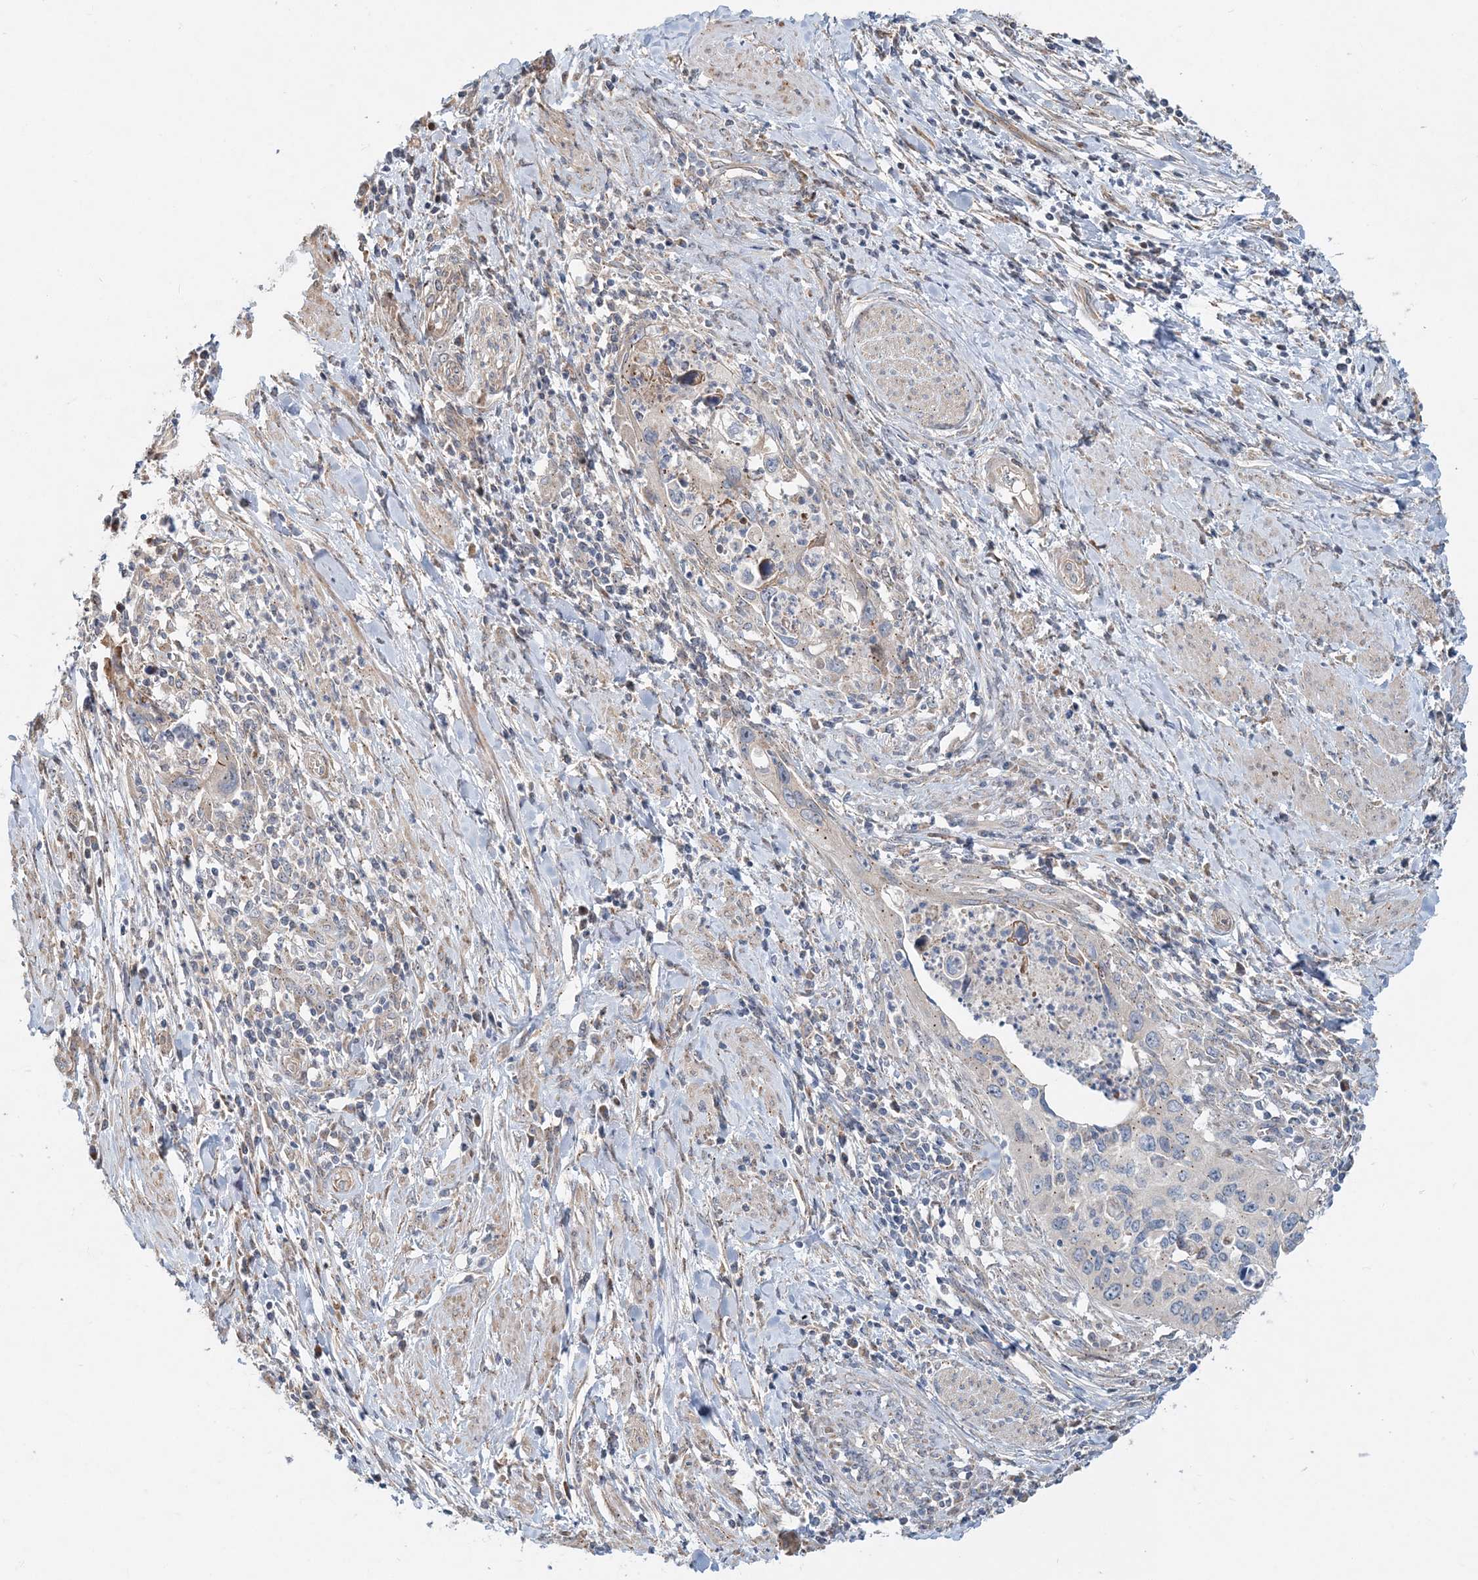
{"staining": {"intensity": "negative", "quantity": "none", "location": "none"}, "tissue": "cervical cancer", "cell_type": "Tumor cells", "image_type": "cancer", "snomed": [{"axis": "morphology", "description": "Squamous cell carcinoma, NOS"}, {"axis": "topography", "description": "Cervix"}], "caption": "Immunohistochemical staining of human cervical cancer exhibits no significant staining in tumor cells.", "gene": "CXXC5", "patient": {"sex": "female", "age": 38}}